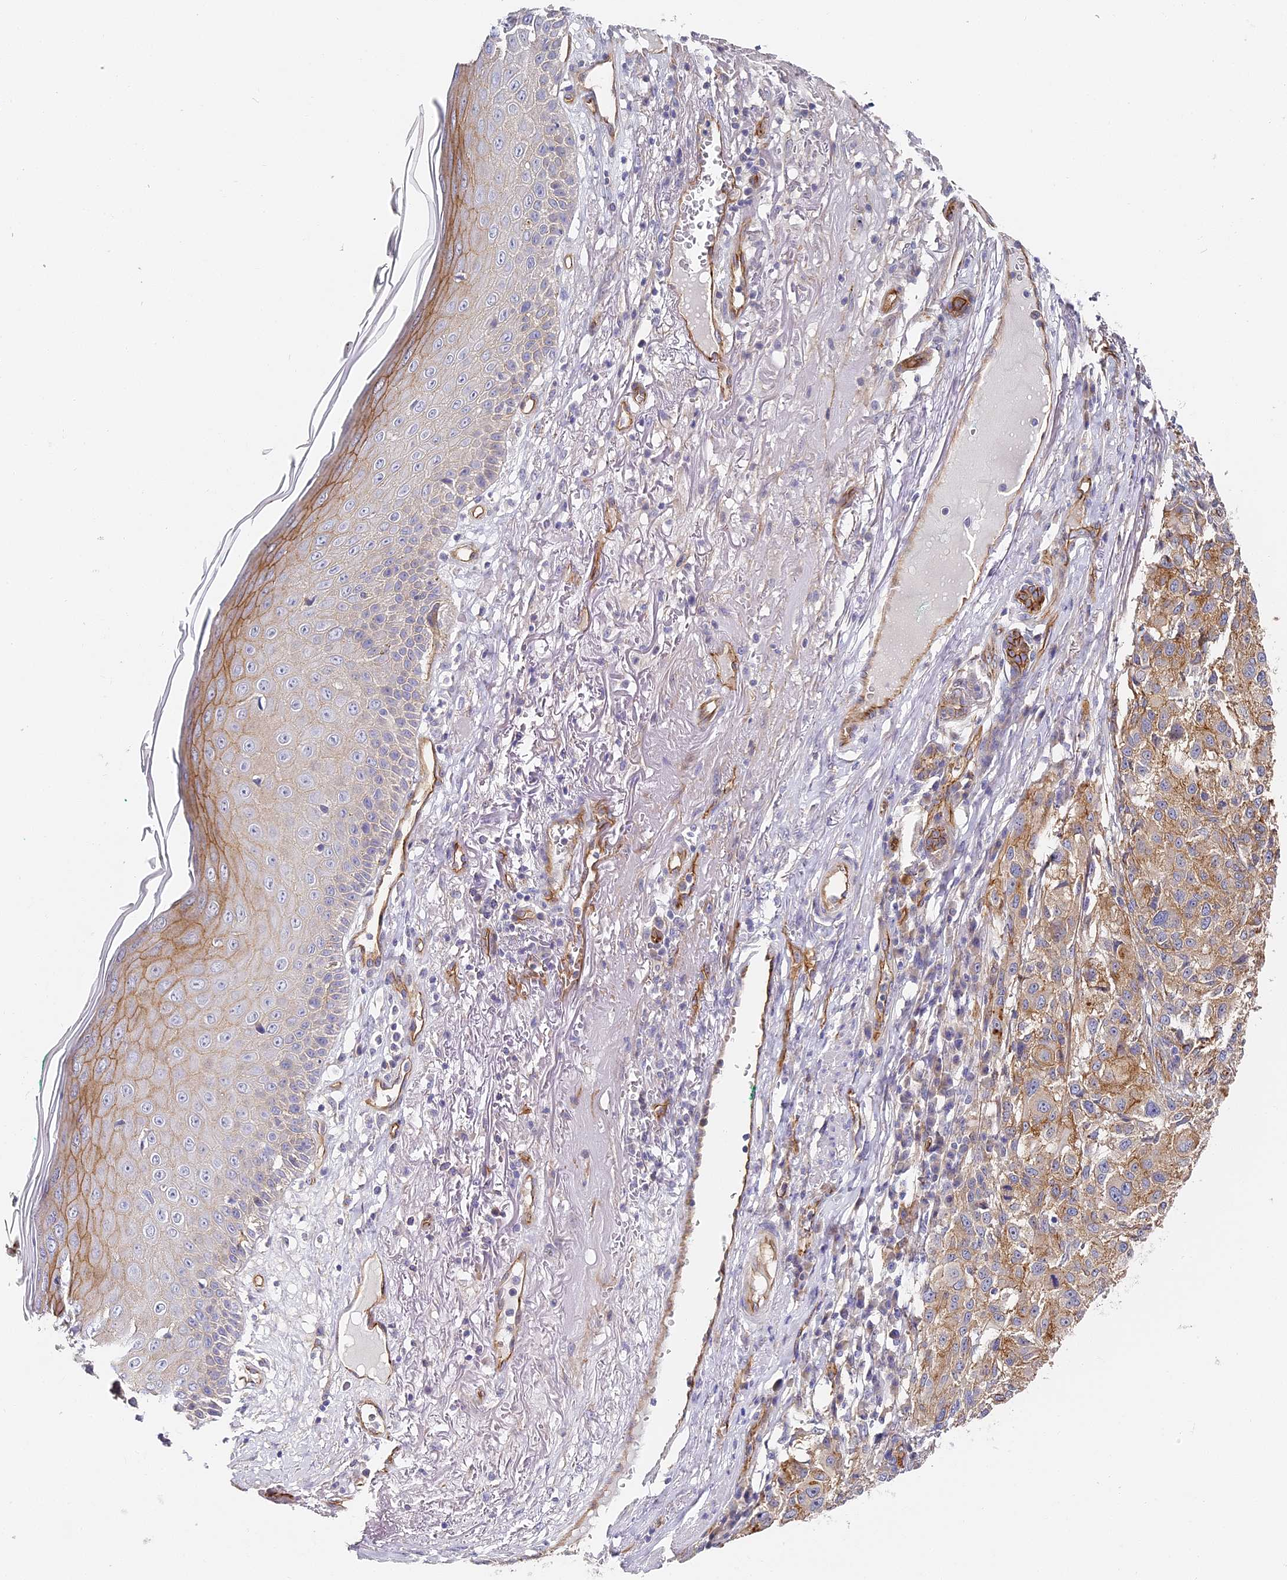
{"staining": {"intensity": "moderate", "quantity": "<25%", "location": "cytoplasmic/membranous"}, "tissue": "melanoma", "cell_type": "Tumor cells", "image_type": "cancer", "snomed": [{"axis": "morphology", "description": "Necrosis, NOS"}, {"axis": "morphology", "description": "Malignant melanoma, NOS"}, {"axis": "topography", "description": "Skin"}], "caption": "Human malignant melanoma stained with a protein marker demonstrates moderate staining in tumor cells.", "gene": "CCDC30", "patient": {"sex": "female", "age": 87}}